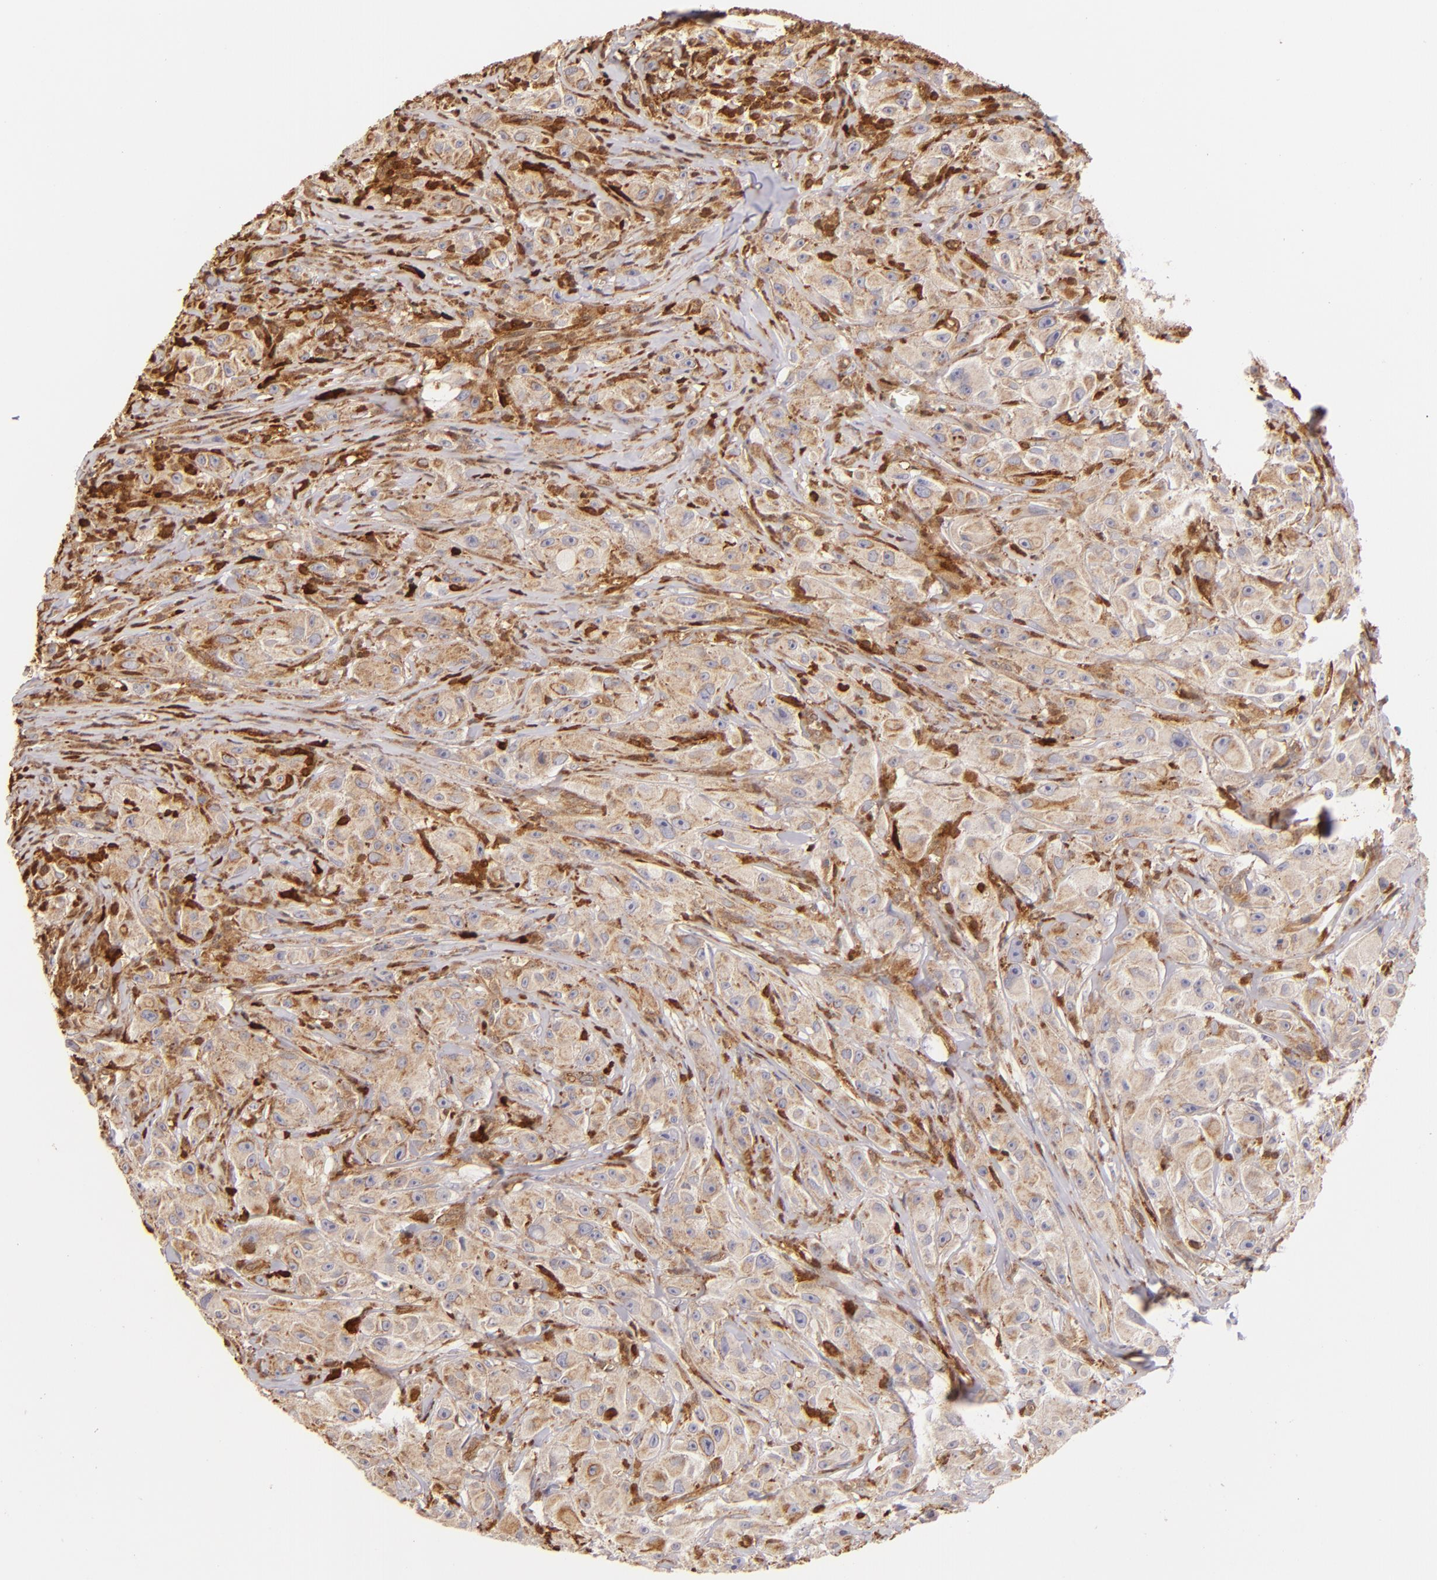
{"staining": {"intensity": "moderate", "quantity": ">75%", "location": "cytoplasmic/membranous"}, "tissue": "melanoma", "cell_type": "Tumor cells", "image_type": "cancer", "snomed": [{"axis": "morphology", "description": "Malignant melanoma, NOS"}, {"axis": "topography", "description": "Skin"}], "caption": "Immunohistochemical staining of human malignant melanoma demonstrates medium levels of moderate cytoplasmic/membranous positivity in about >75% of tumor cells.", "gene": "BTK", "patient": {"sex": "male", "age": 56}}